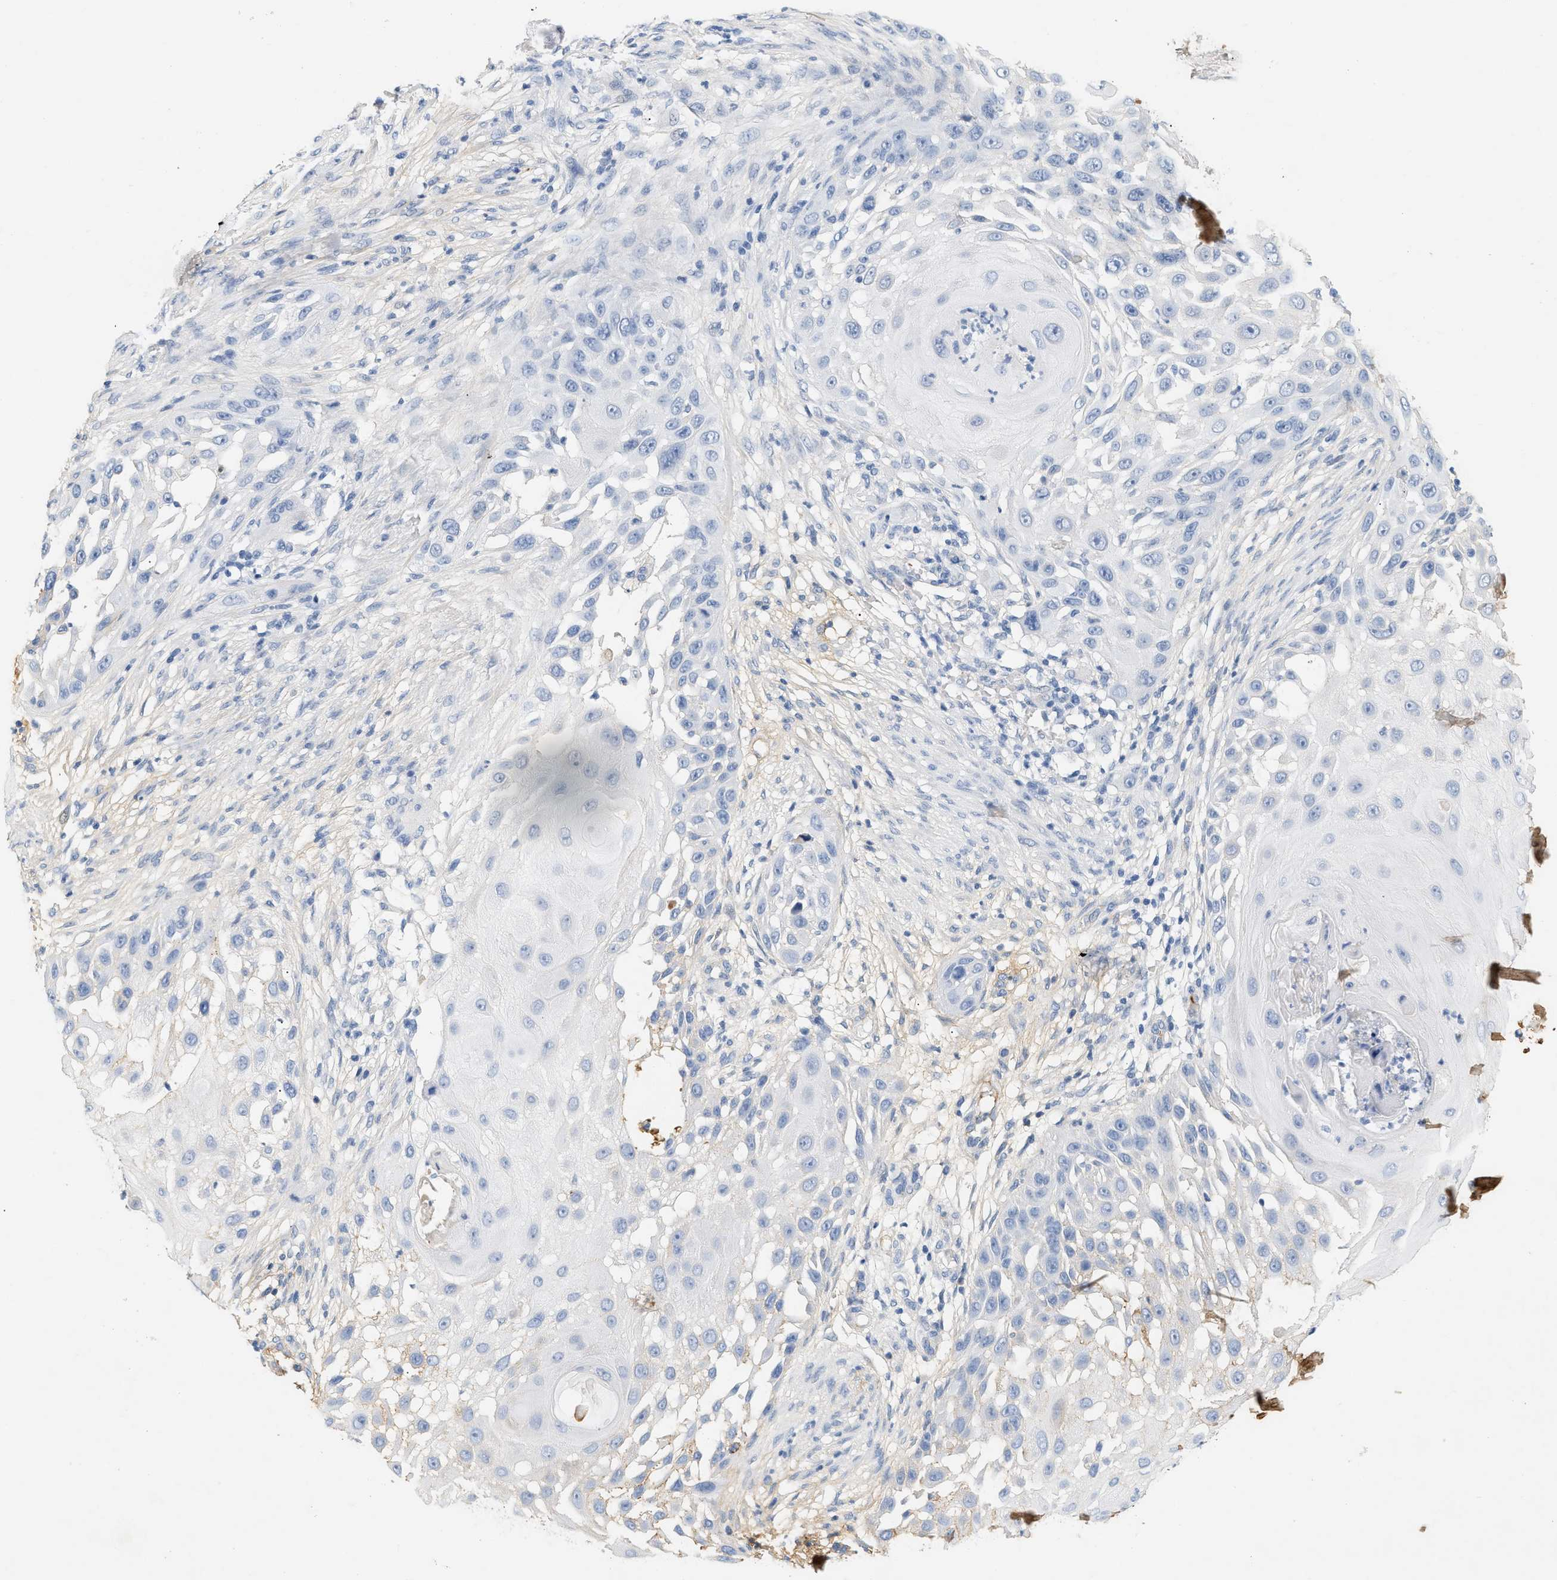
{"staining": {"intensity": "negative", "quantity": "none", "location": "none"}, "tissue": "skin cancer", "cell_type": "Tumor cells", "image_type": "cancer", "snomed": [{"axis": "morphology", "description": "Squamous cell carcinoma, NOS"}, {"axis": "topography", "description": "Skin"}], "caption": "IHC histopathology image of neoplastic tissue: skin cancer stained with DAB demonstrates no significant protein positivity in tumor cells.", "gene": "CFH", "patient": {"sex": "female", "age": 44}}